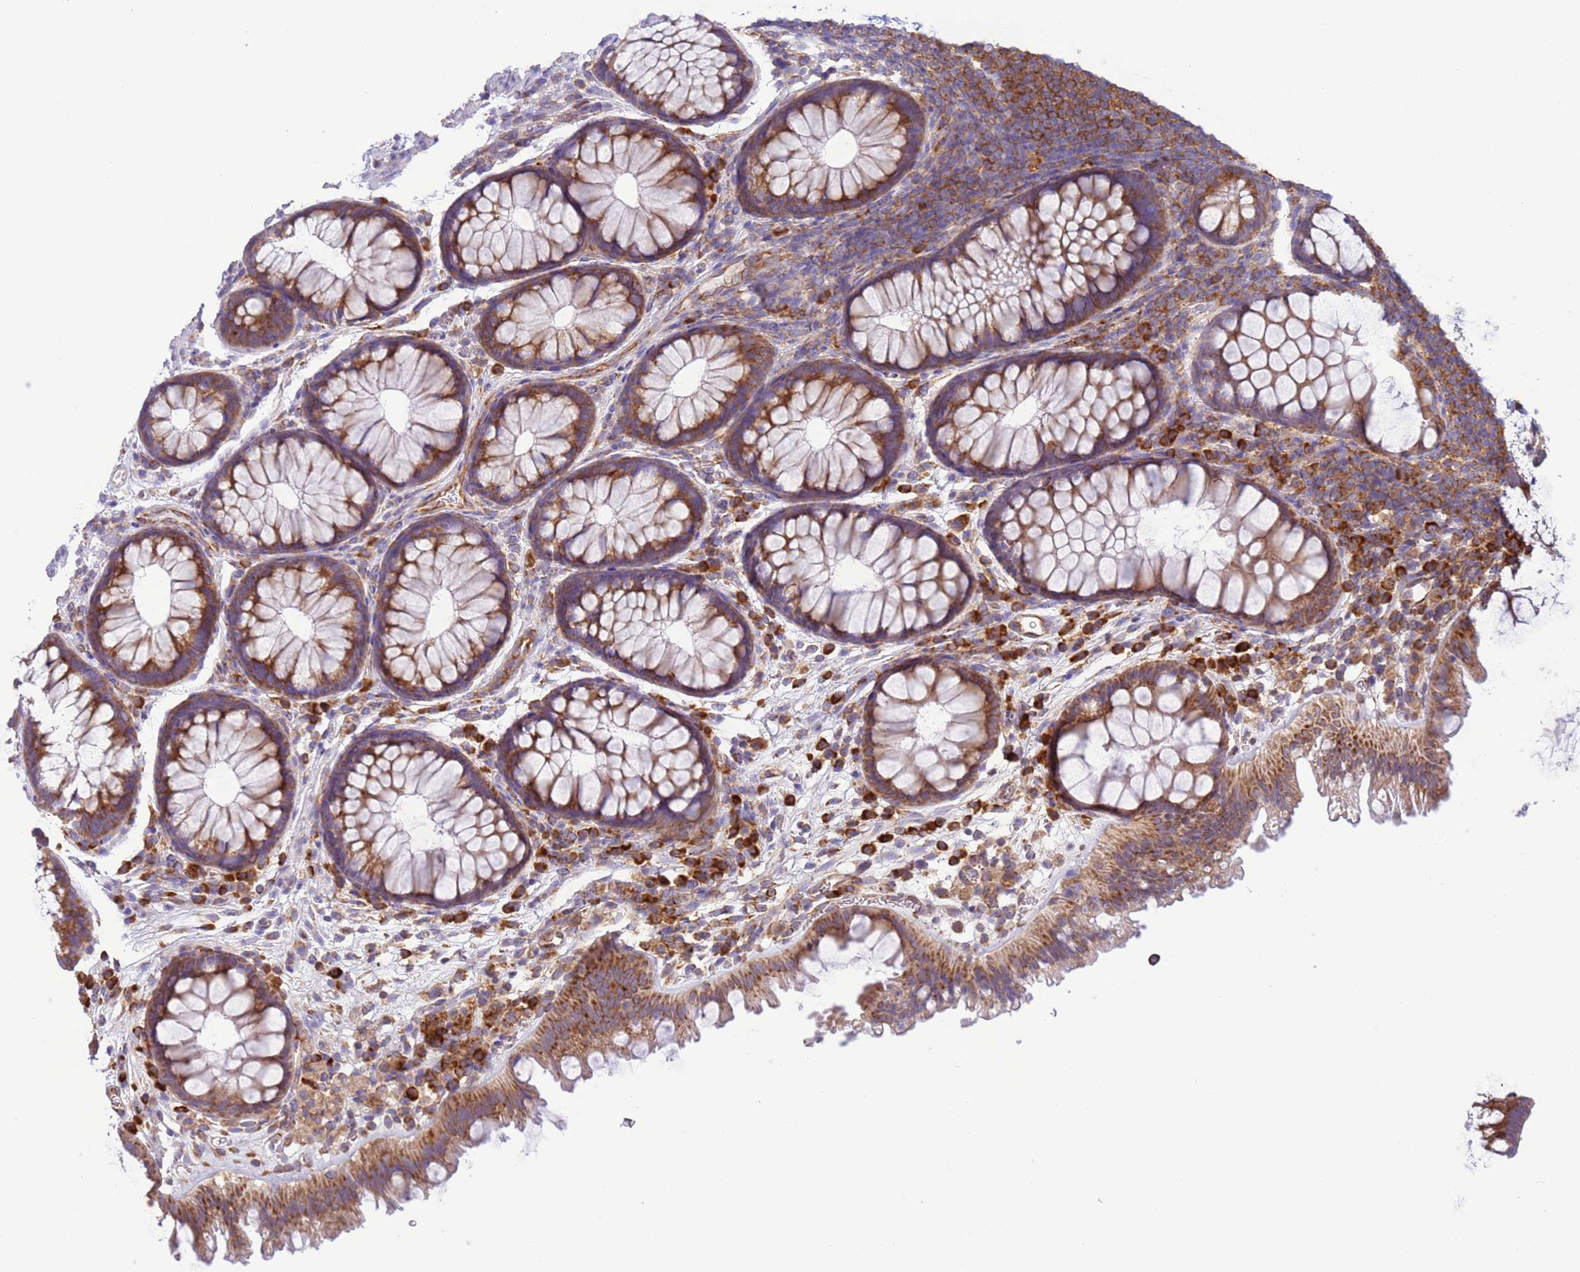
{"staining": {"intensity": "moderate", "quantity": ">75%", "location": "cytoplasmic/membranous"}, "tissue": "colon", "cell_type": "Endothelial cells", "image_type": "normal", "snomed": [{"axis": "morphology", "description": "Normal tissue, NOS"}, {"axis": "topography", "description": "Colon"}], "caption": "Immunohistochemical staining of benign colon exhibits moderate cytoplasmic/membranous protein expression in about >75% of endothelial cells.", "gene": "VARS1", "patient": {"sex": "female", "age": 62}}